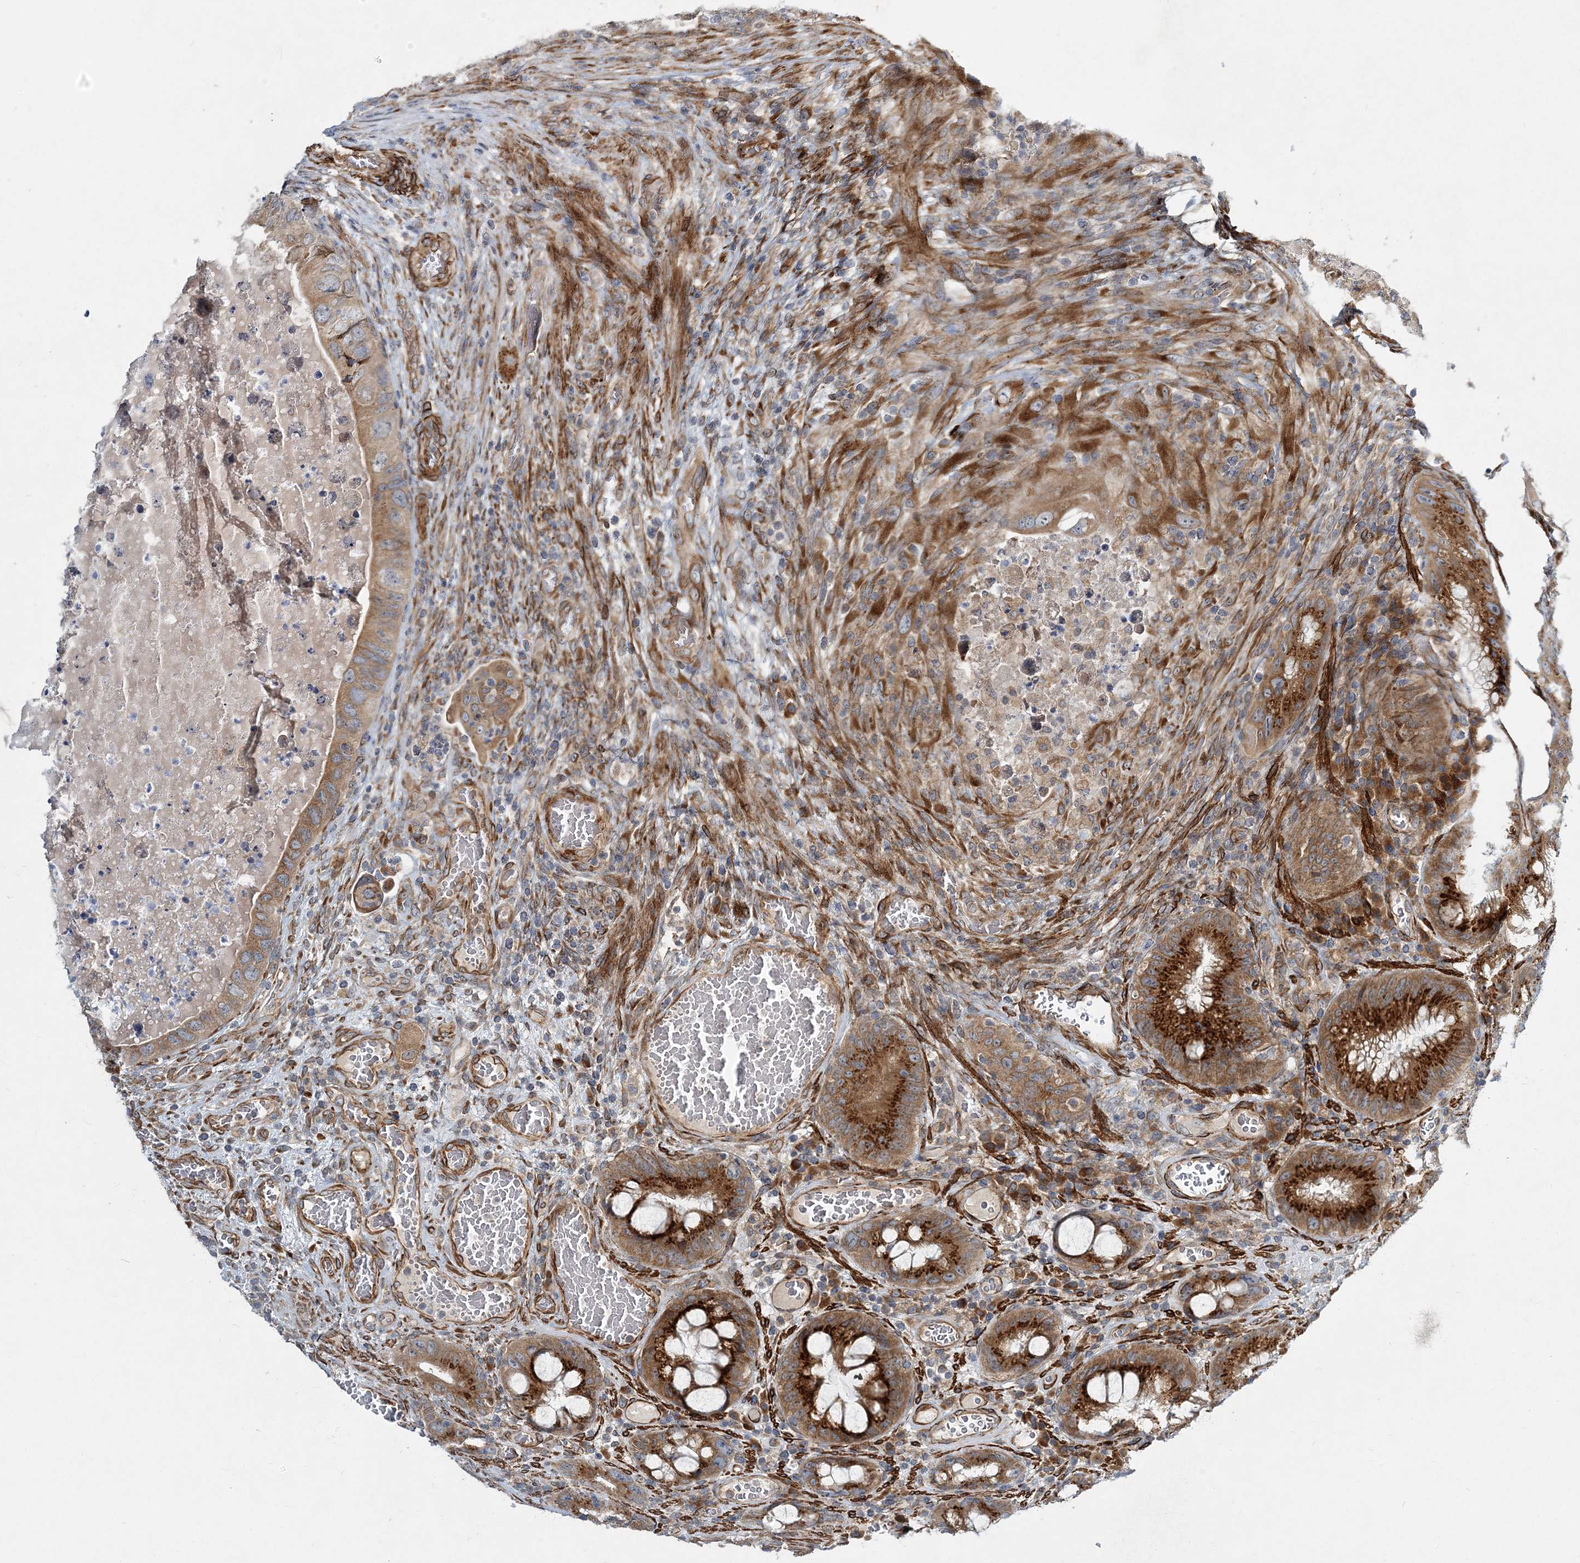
{"staining": {"intensity": "moderate", "quantity": ">75%", "location": "cytoplasmic/membranous"}, "tissue": "colorectal cancer", "cell_type": "Tumor cells", "image_type": "cancer", "snomed": [{"axis": "morphology", "description": "Adenocarcinoma, NOS"}, {"axis": "topography", "description": "Rectum"}], "caption": "Colorectal adenocarcinoma stained for a protein exhibits moderate cytoplasmic/membranous positivity in tumor cells. The staining is performed using DAB (3,3'-diaminobenzidine) brown chromogen to label protein expression. The nuclei are counter-stained blue using hematoxylin.", "gene": "NBAS", "patient": {"sex": "male", "age": 63}}